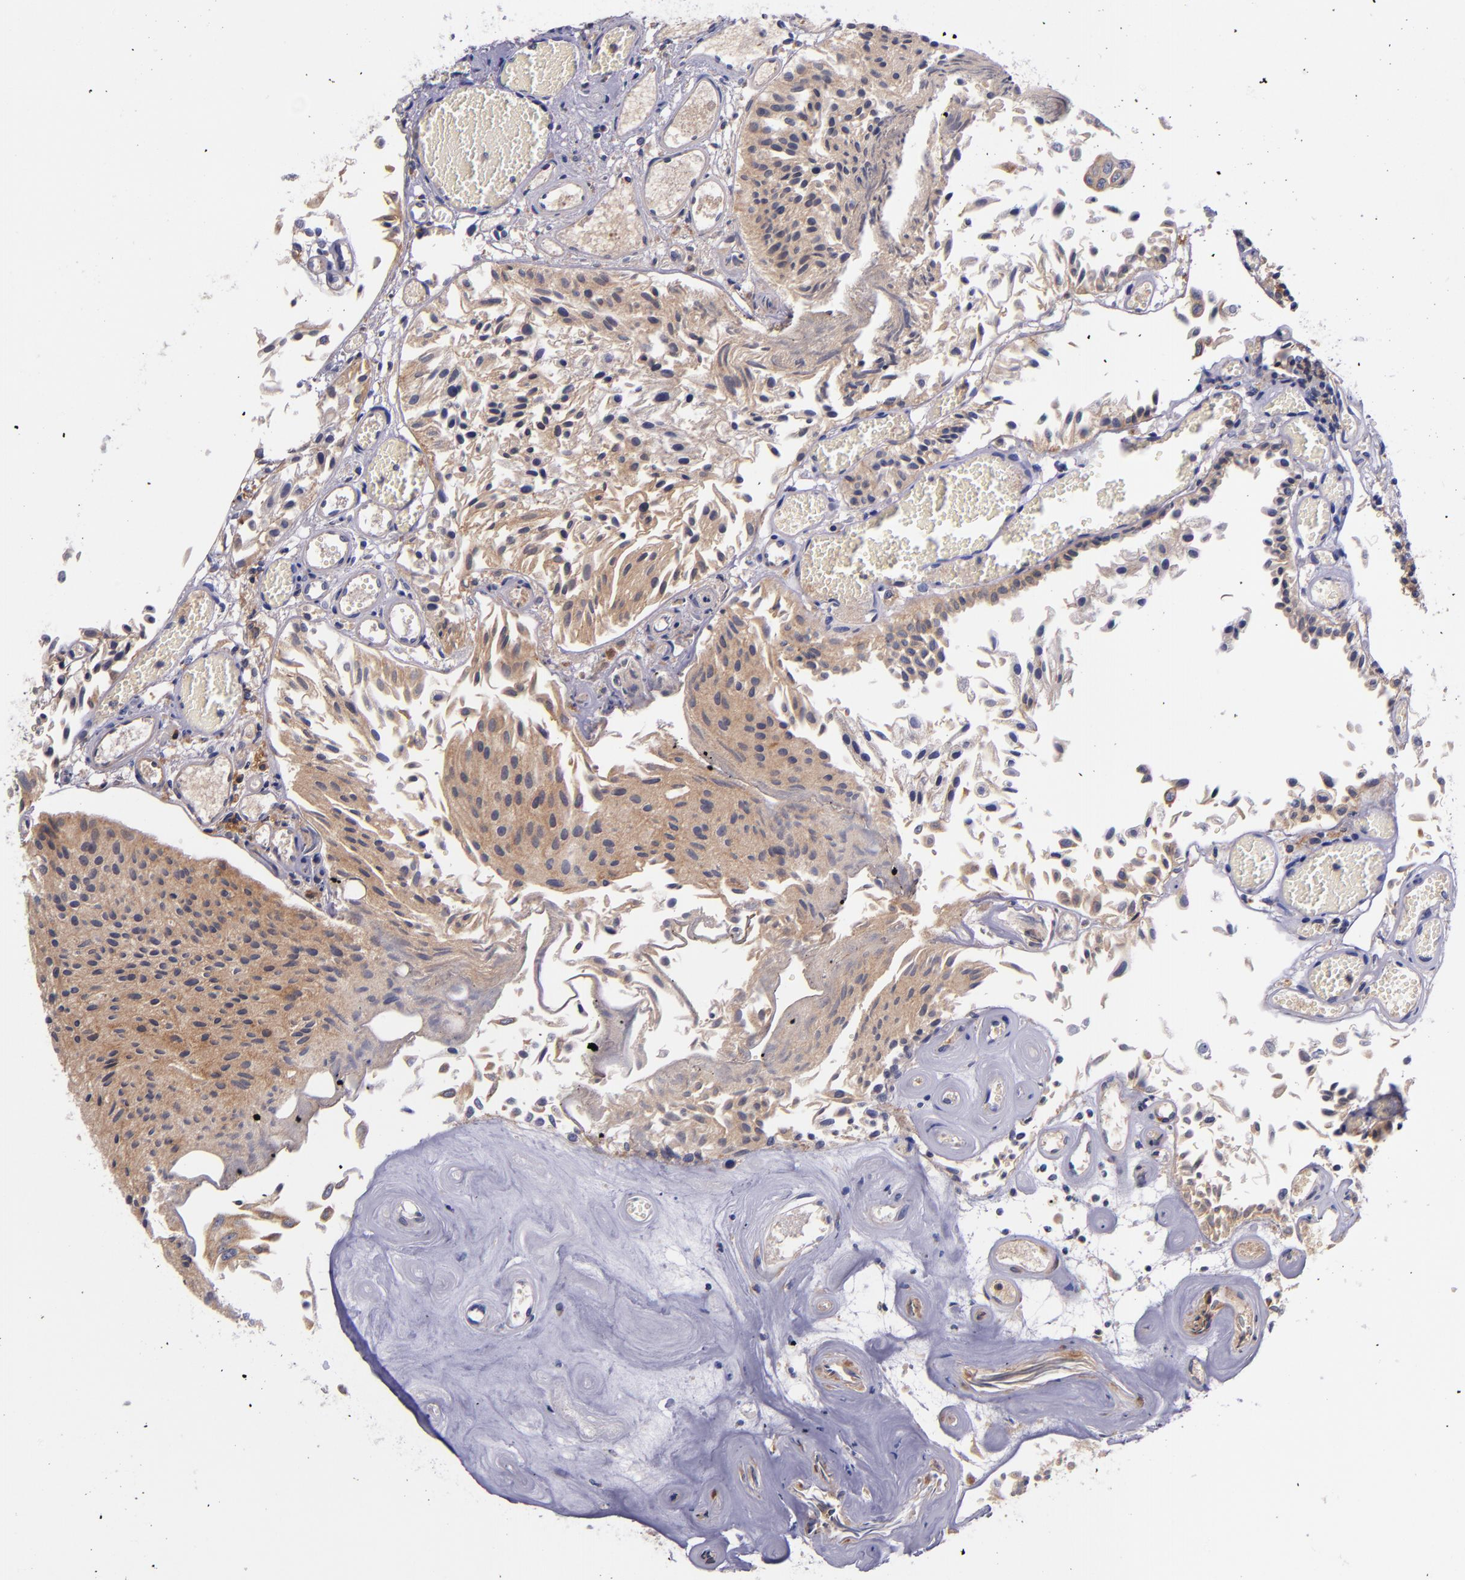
{"staining": {"intensity": "moderate", "quantity": ">75%", "location": "cytoplasmic/membranous"}, "tissue": "urothelial cancer", "cell_type": "Tumor cells", "image_type": "cancer", "snomed": [{"axis": "morphology", "description": "Urothelial carcinoma, Low grade"}, {"axis": "topography", "description": "Urinary bladder"}], "caption": "Moderate cytoplasmic/membranous expression for a protein is present in approximately >75% of tumor cells of urothelial carcinoma (low-grade) using immunohistochemistry (IHC).", "gene": "RBP4", "patient": {"sex": "male", "age": 86}}